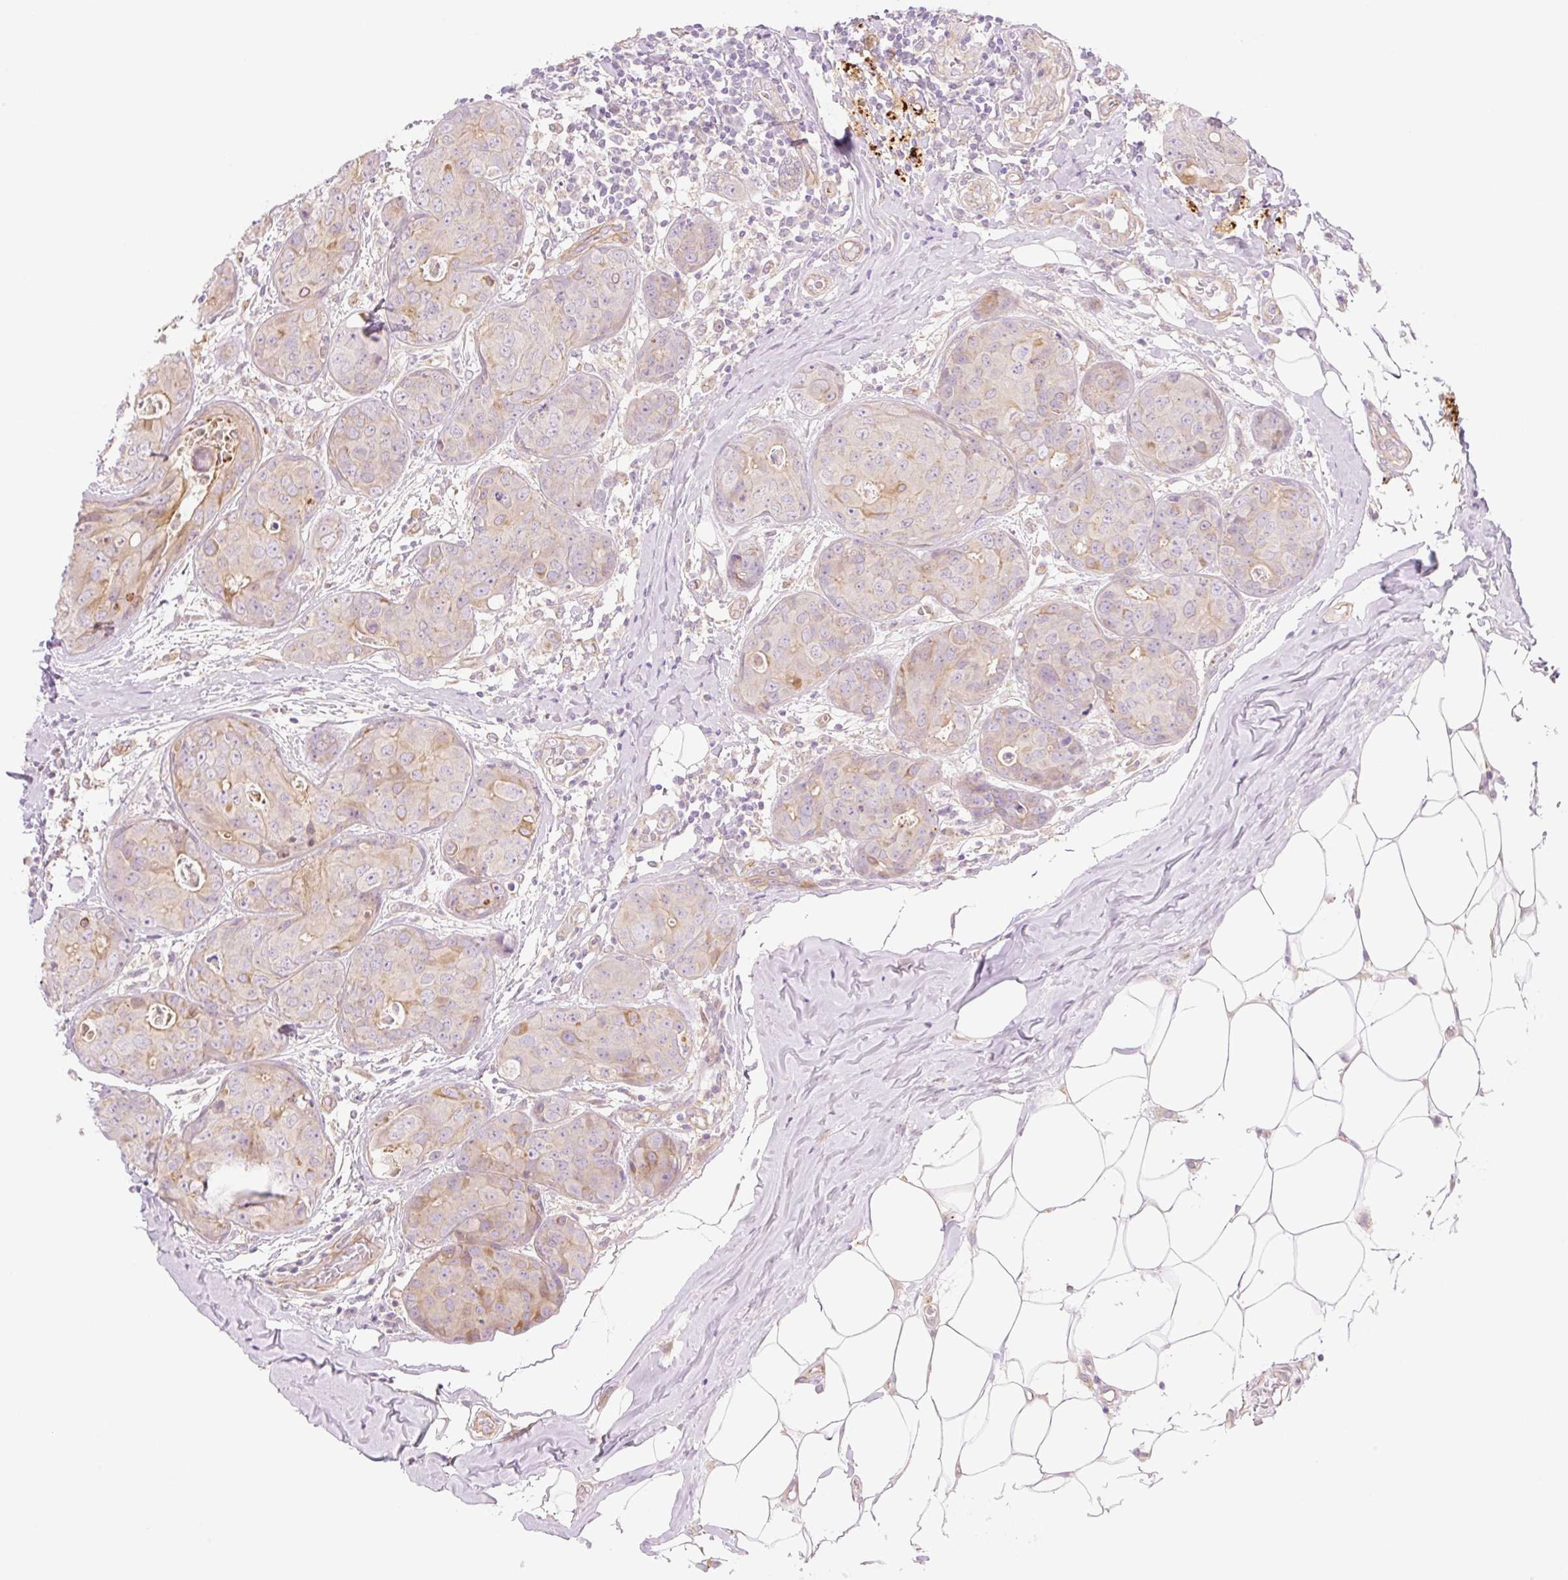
{"staining": {"intensity": "weak", "quantity": "<25%", "location": "cytoplasmic/membranous"}, "tissue": "breast cancer", "cell_type": "Tumor cells", "image_type": "cancer", "snomed": [{"axis": "morphology", "description": "Duct carcinoma"}, {"axis": "topography", "description": "Breast"}], "caption": "A photomicrograph of human breast intraductal carcinoma is negative for staining in tumor cells. (DAB (3,3'-diaminobenzidine) immunohistochemistry (IHC), high magnification).", "gene": "NLRP5", "patient": {"sex": "female", "age": 43}}